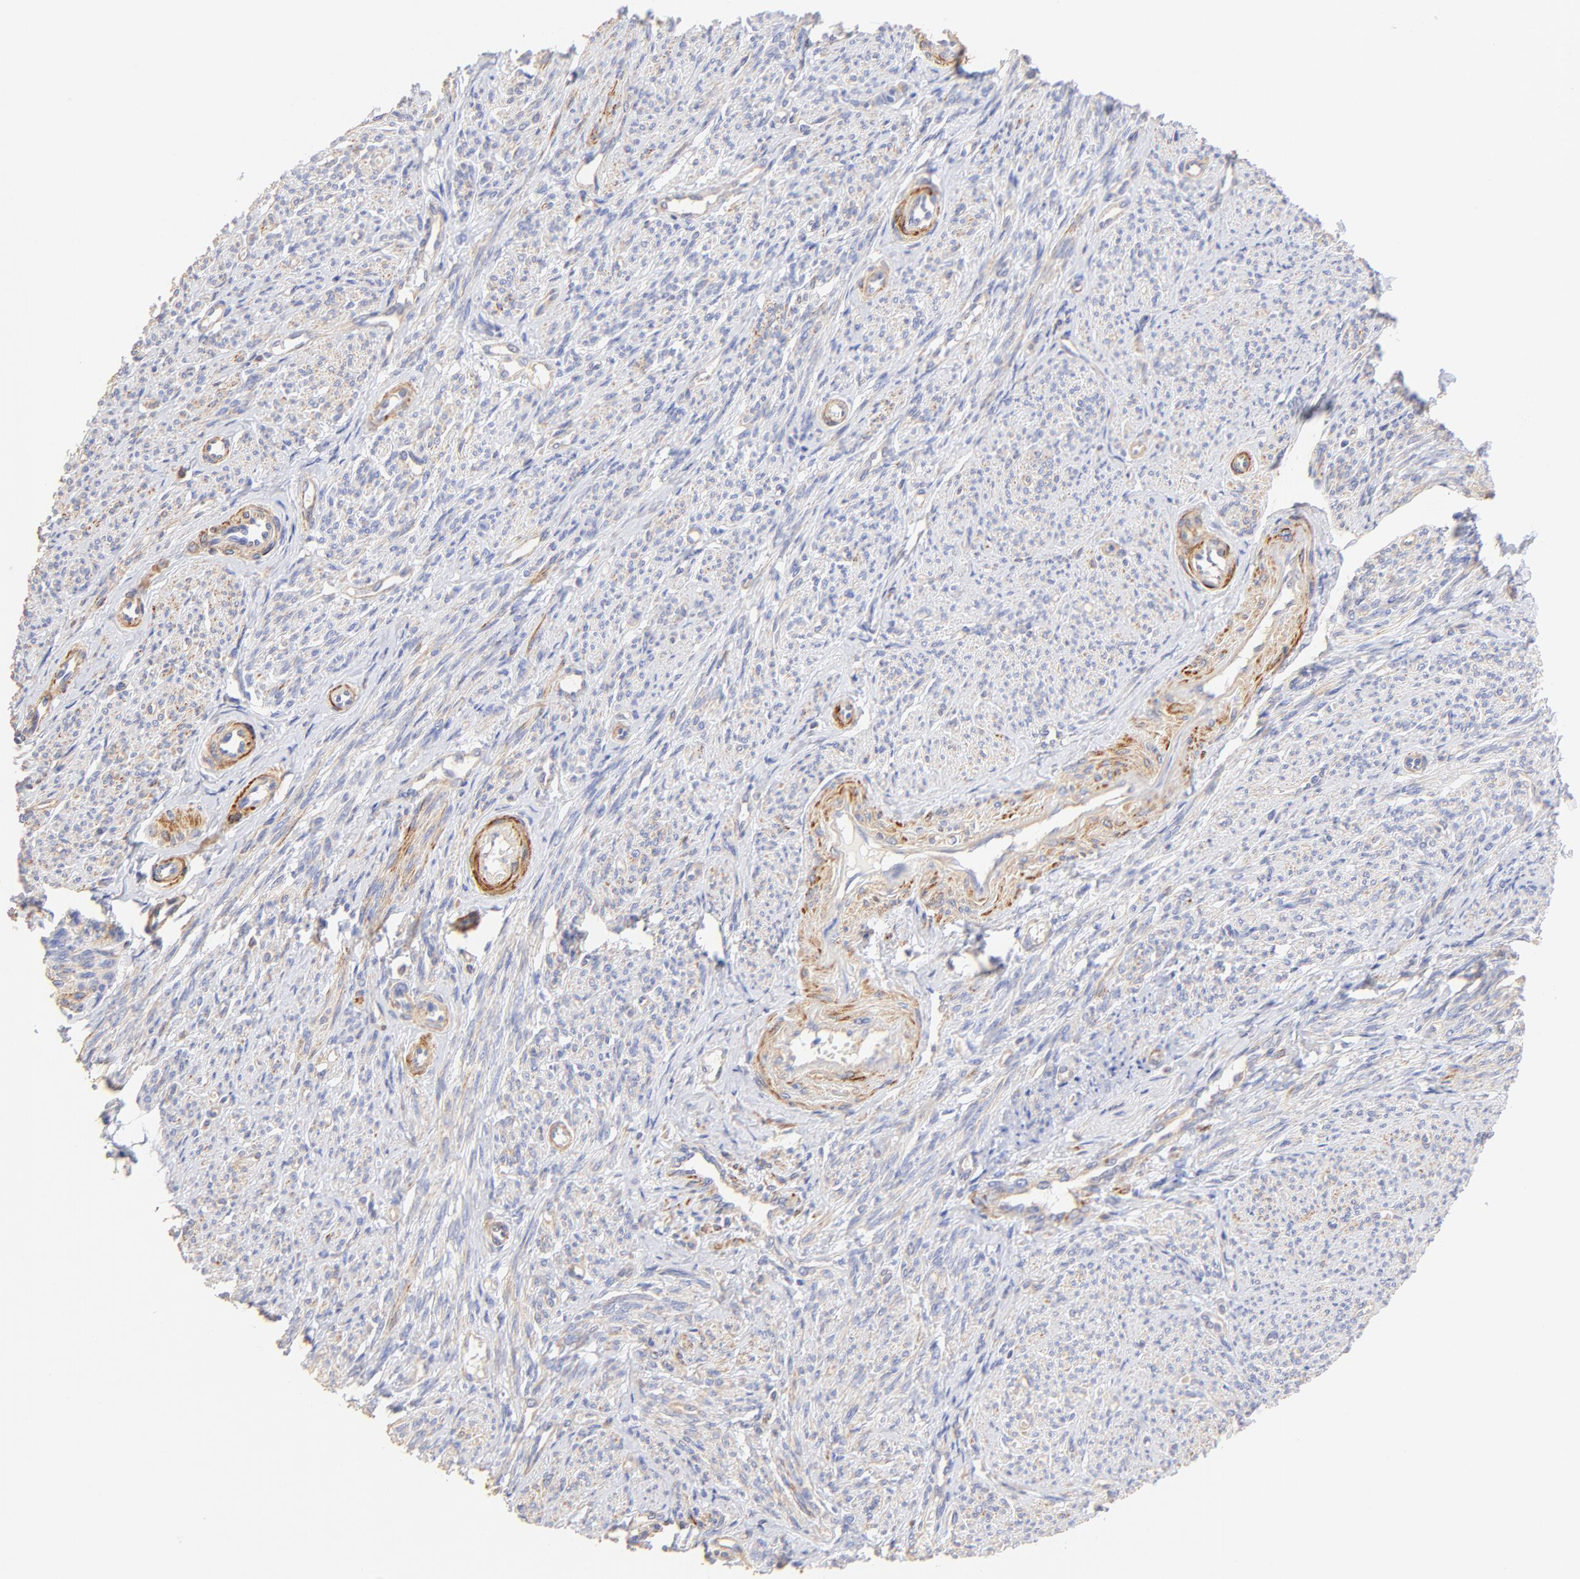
{"staining": {"intensity": "moderate", "quantity": "<25%", "location": "cytoplasmic/membranous"}, "tissue": "smooth muscle", "cell_type": "Smooth muscle cells", "image_type": "normal", "snomed": [{"axis": "morphology", "description": "Normal tissue, NOS"}, {"axis": "topography", "description": "Smooth muscle"}], "caption": "A photomicrograph showing moderate cytoplasmic/membranous staining in about <25% of smooth muscle cells in benign smooth muscle, as visualized by brown immunohistochemical staining.", "gene": "ACTRT1", "patient": {"sex": "female", "age": 65}}